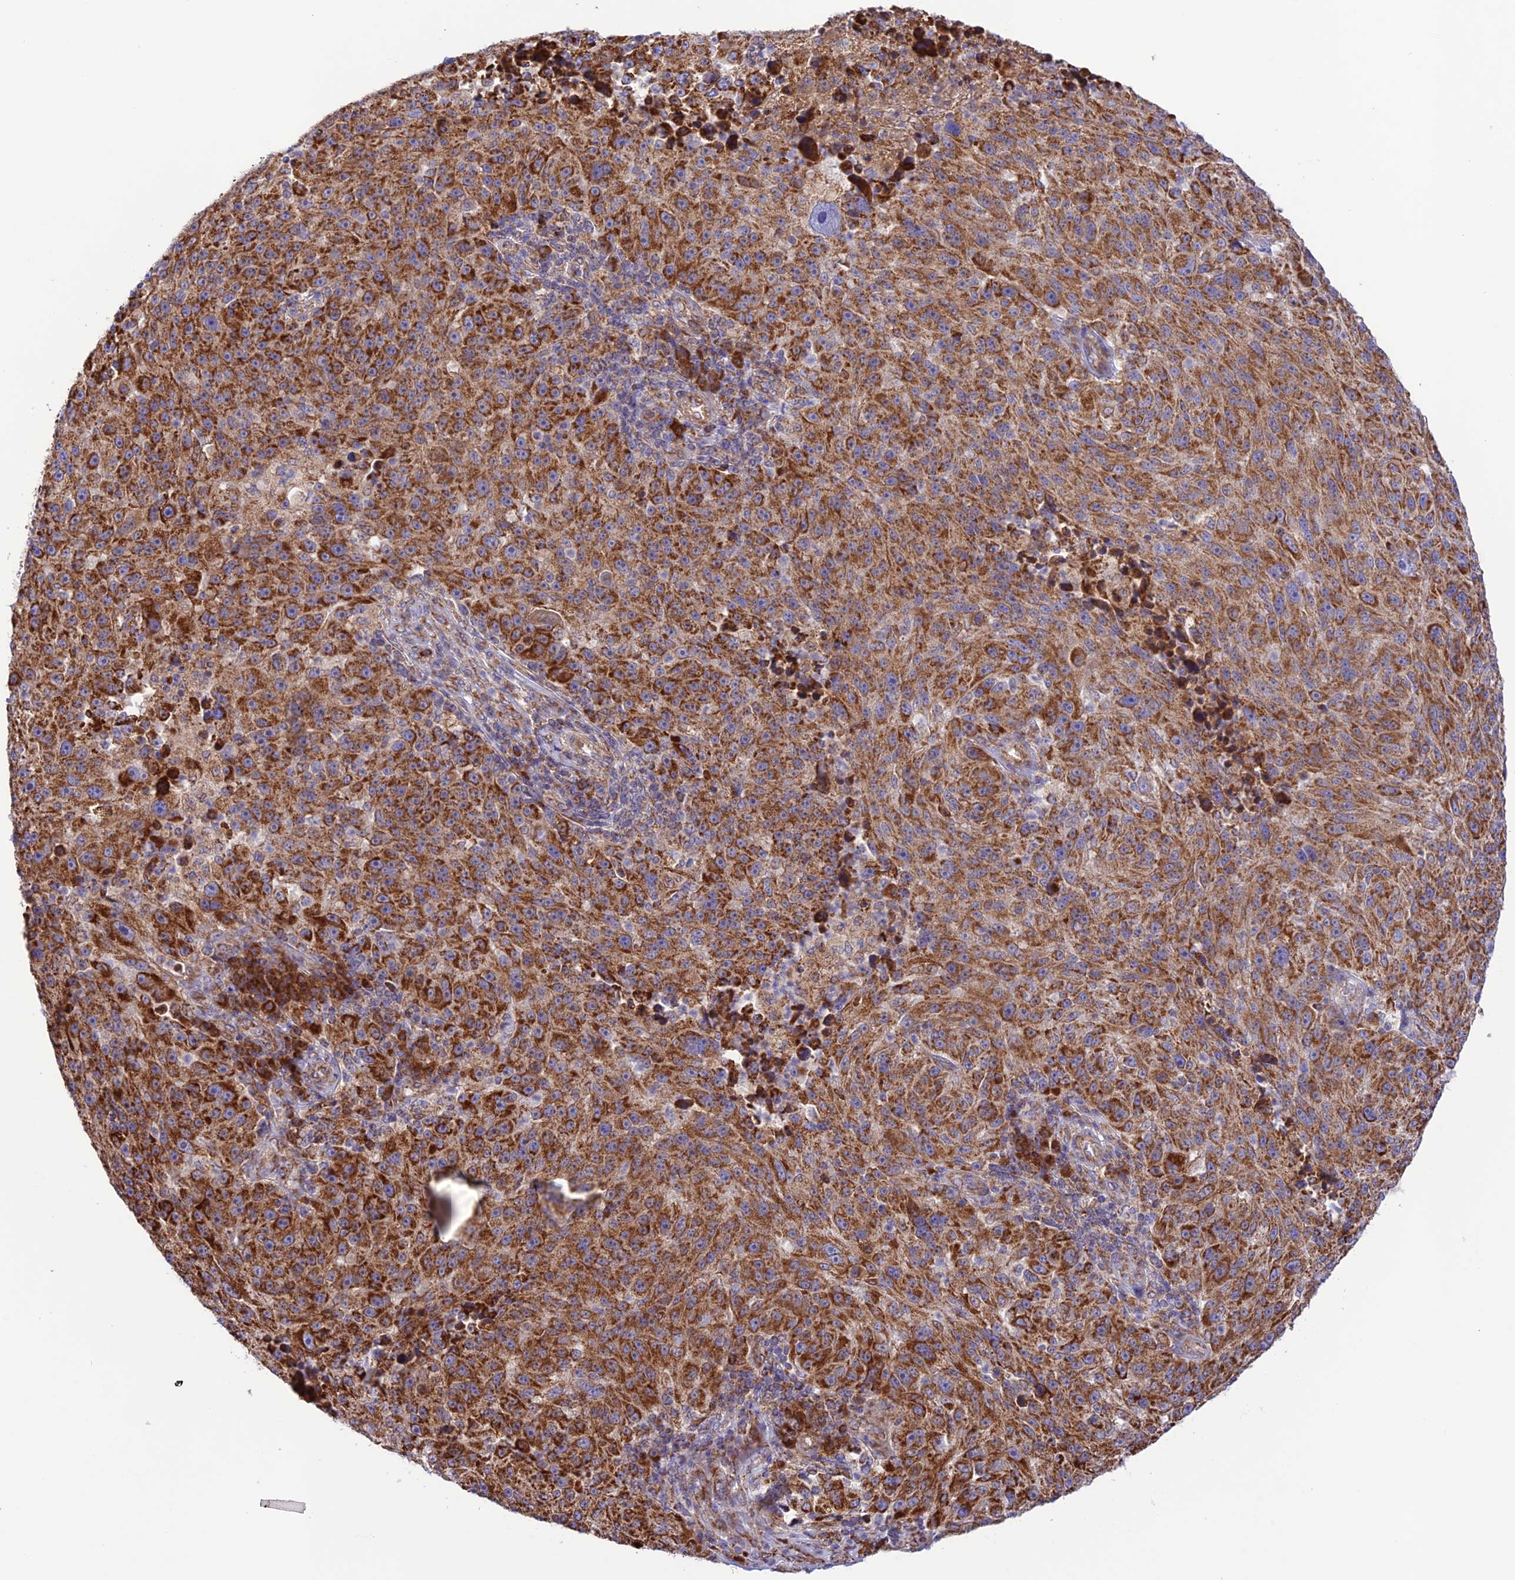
{"staining": {"intensity": "strong", "quantity": ">75%", "location": "cytoplasmic/membranous"}, "tissue": "melanoma", "cell_type": "Tumor cells", "image_type": "cancer", "snomed": [{"axis": "morphology", "description": "Malignant melanoma, NOS"}, {"axis": "topography", "description": "Skin"}], "caption": "Malignant melanoma stained for a protein displays strong cytoplasmic/membranous positivity in tumor cells. The protein is shown in brown color, while the nuclei are stained blue.", "gene": "UAP1L1", "patient": {"sex": "male", "age": 53}}